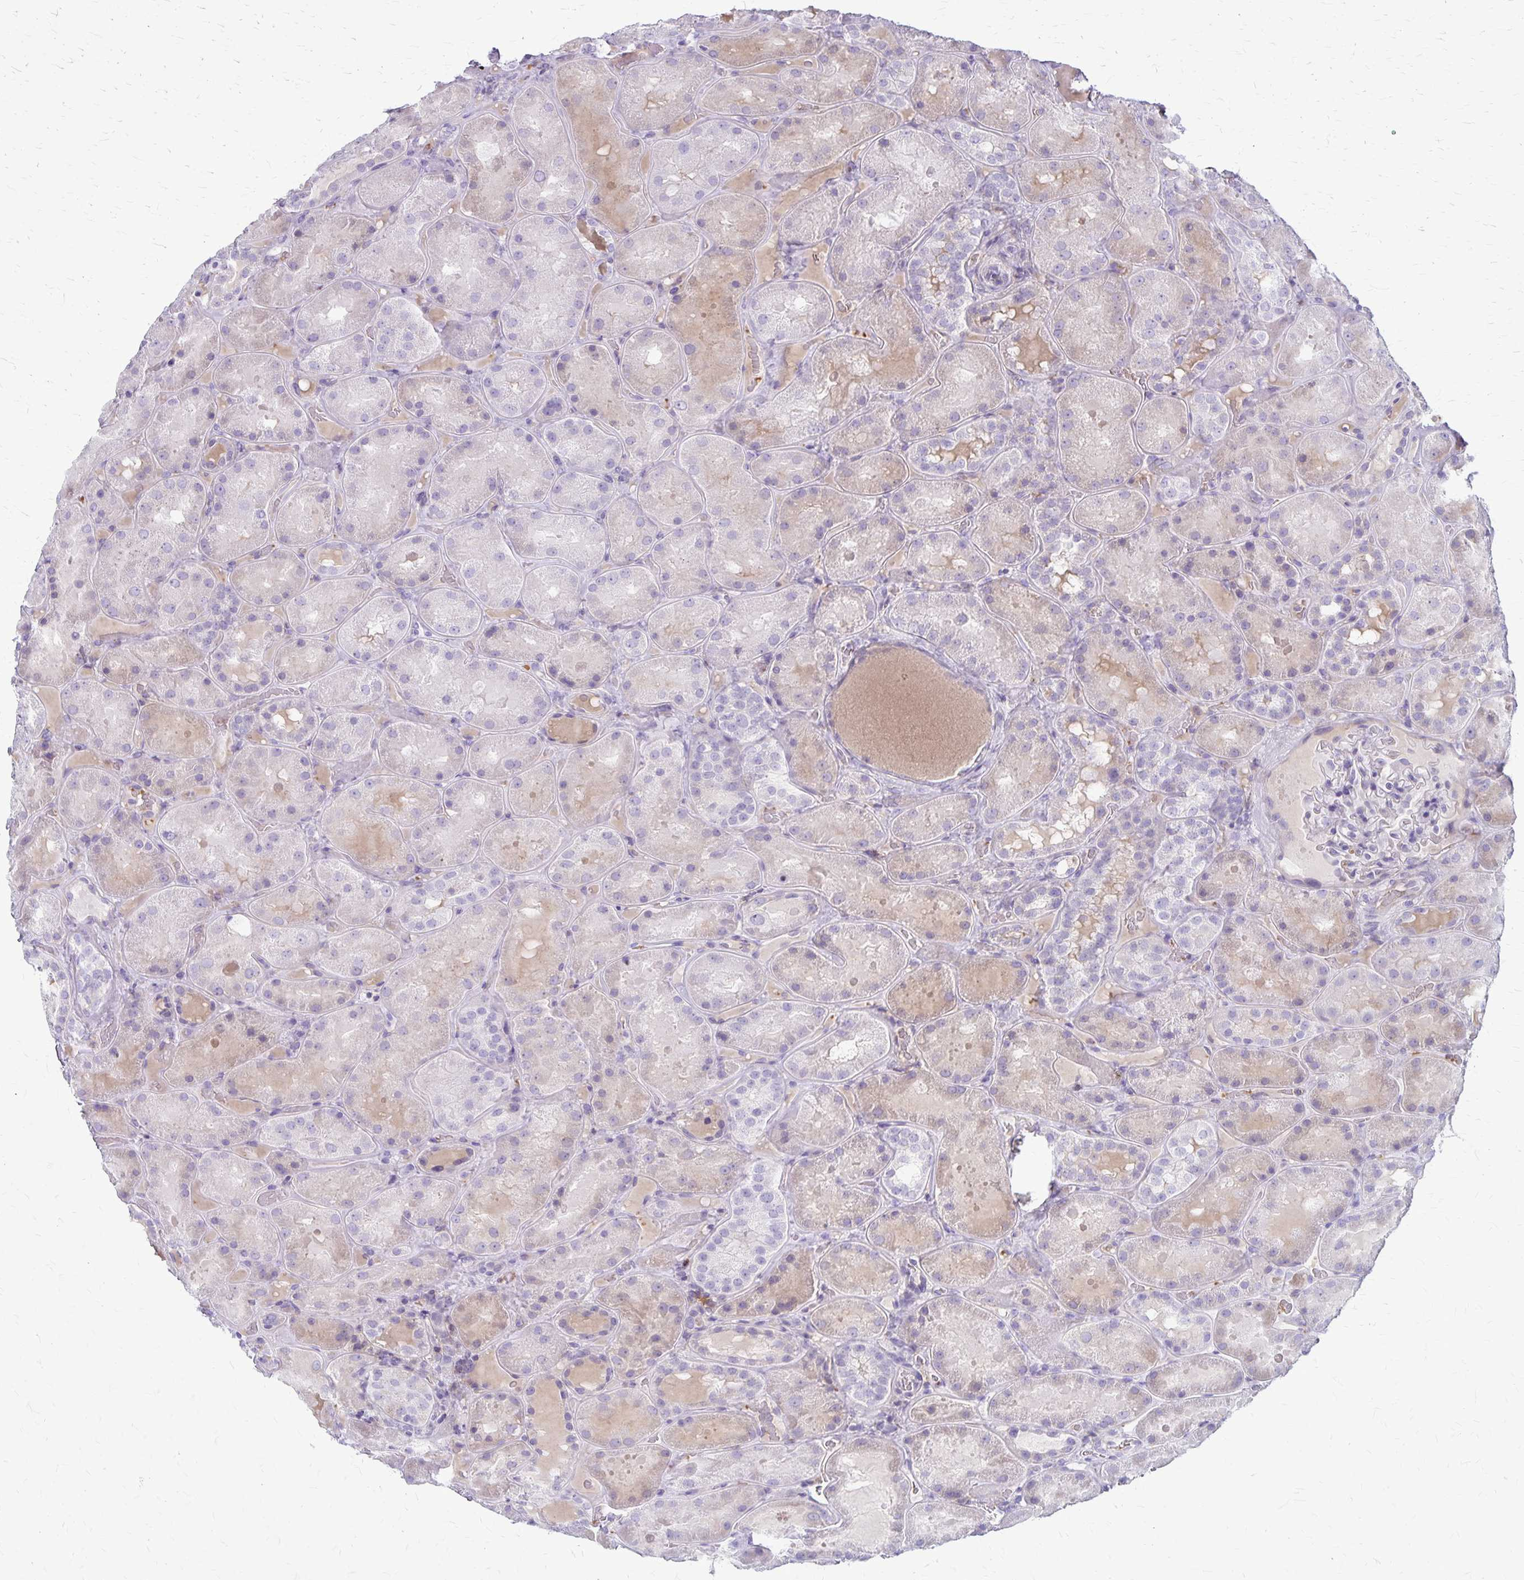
{"staining": {"intensity": "negative", "quantity": "none", "location": "none"}, "tissue": "kidney", "cell_type": "Cells in glomeruli", "image_type": "normal", "snomed": [{"axis": "morphology", "description": "Normal tissue, NOS"}, {"axis": "topography", "description": "Kidney"}], "caption": "The IHC photomicrograph has no significant positivity in cells in glomeruli of kidney.", "gene": "GP9", "patient": {"sex": "male", "age": 73}}